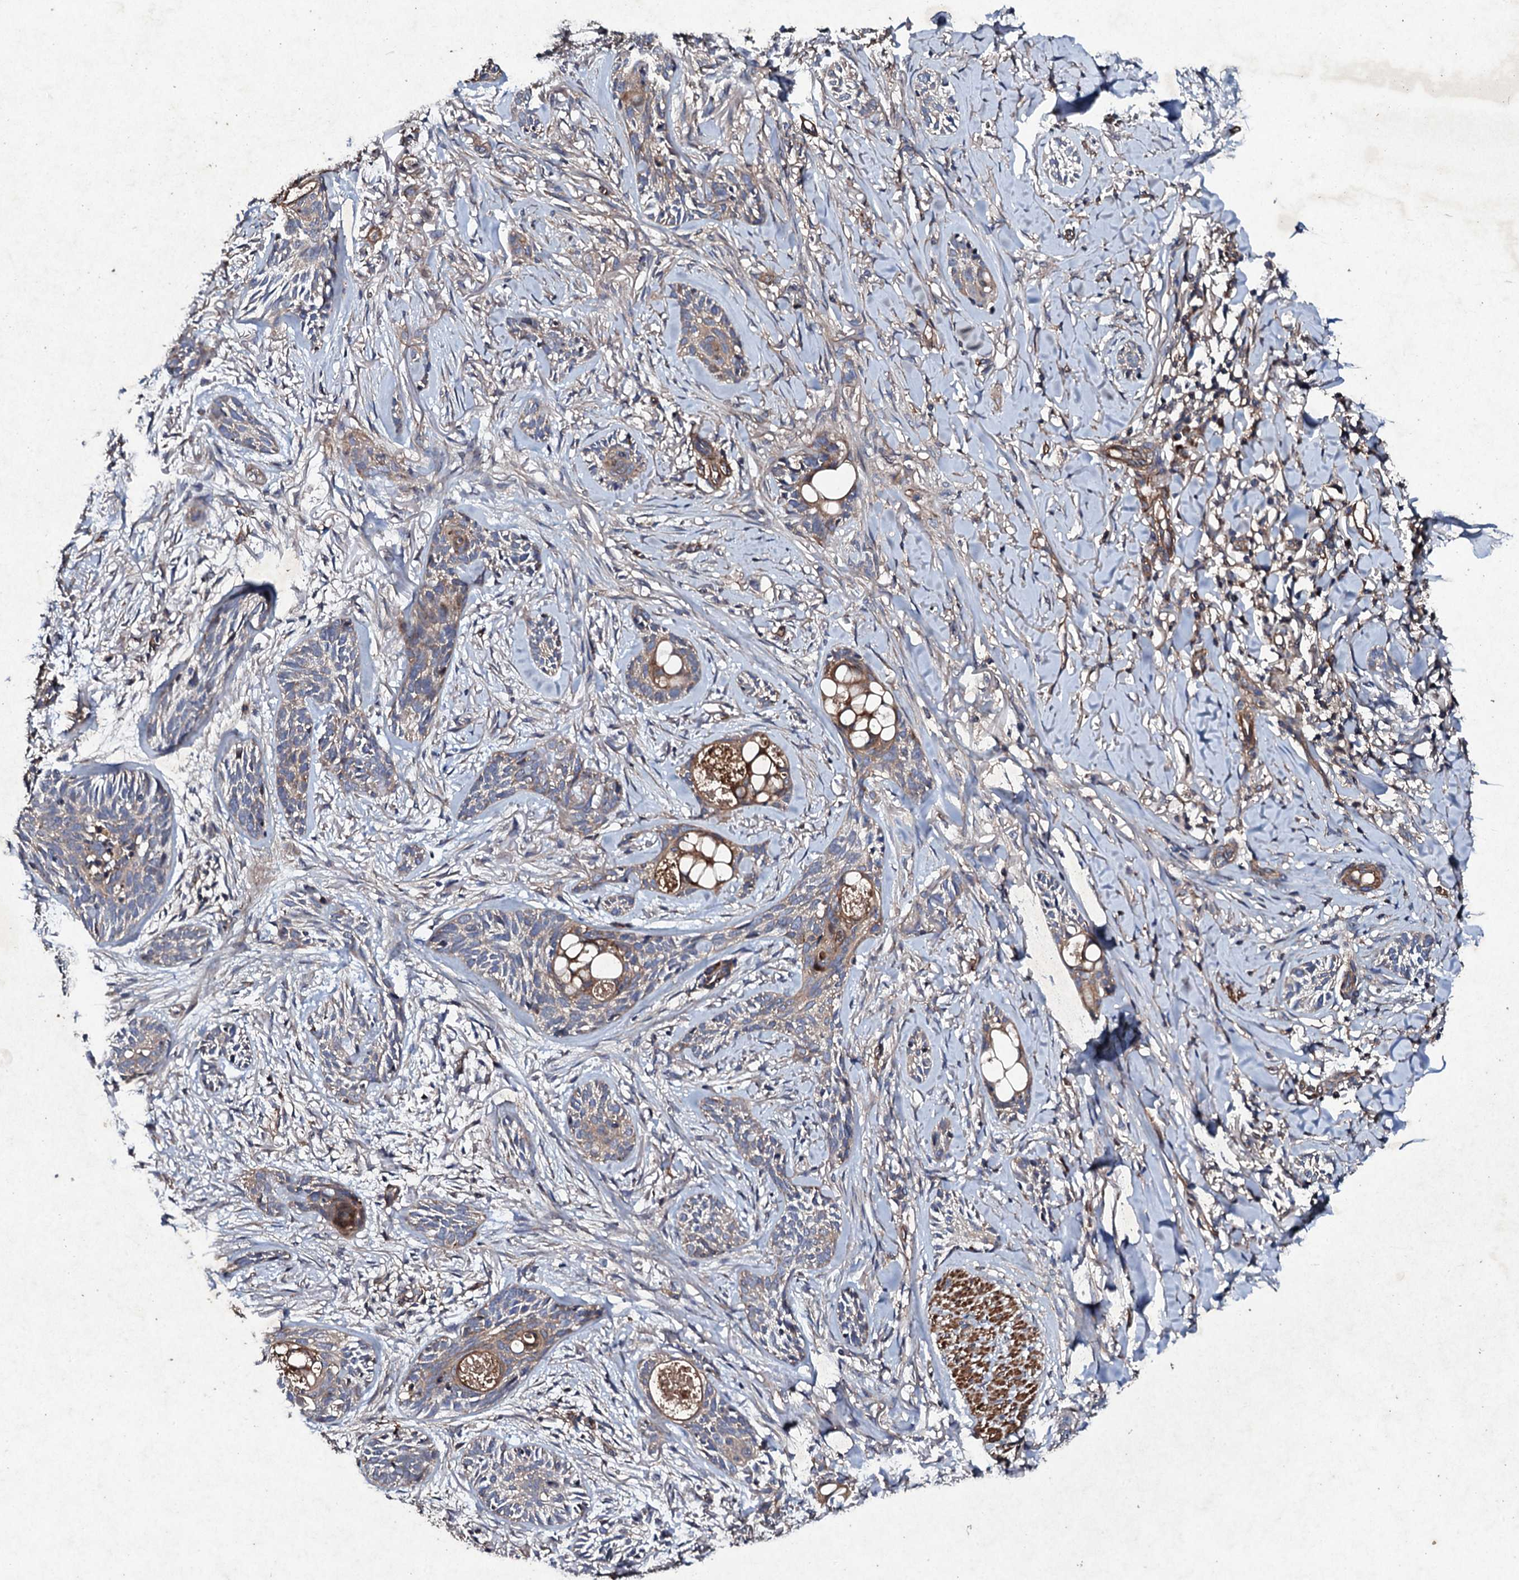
{"staining": {"intensity": "moderate", "quantity": "<25%", "location": "cytoplasmic/membranous"}, "tissue": "skin cancer", "cell_type": "Tumor cells", "image_type": "cancer", "snomed": [{"axis": "morphology", "description": "Basal cell carcinoma"}, {"axis": "topography", "description": "Skin"}], "caption": "A brown stain highlights moderate cytoplasmic/membranous positivity of a protein in human skin basal cell carcinoma tumor cells.", "gene": "MOCOS", "patient": {"sex": "female", "age": 59}}